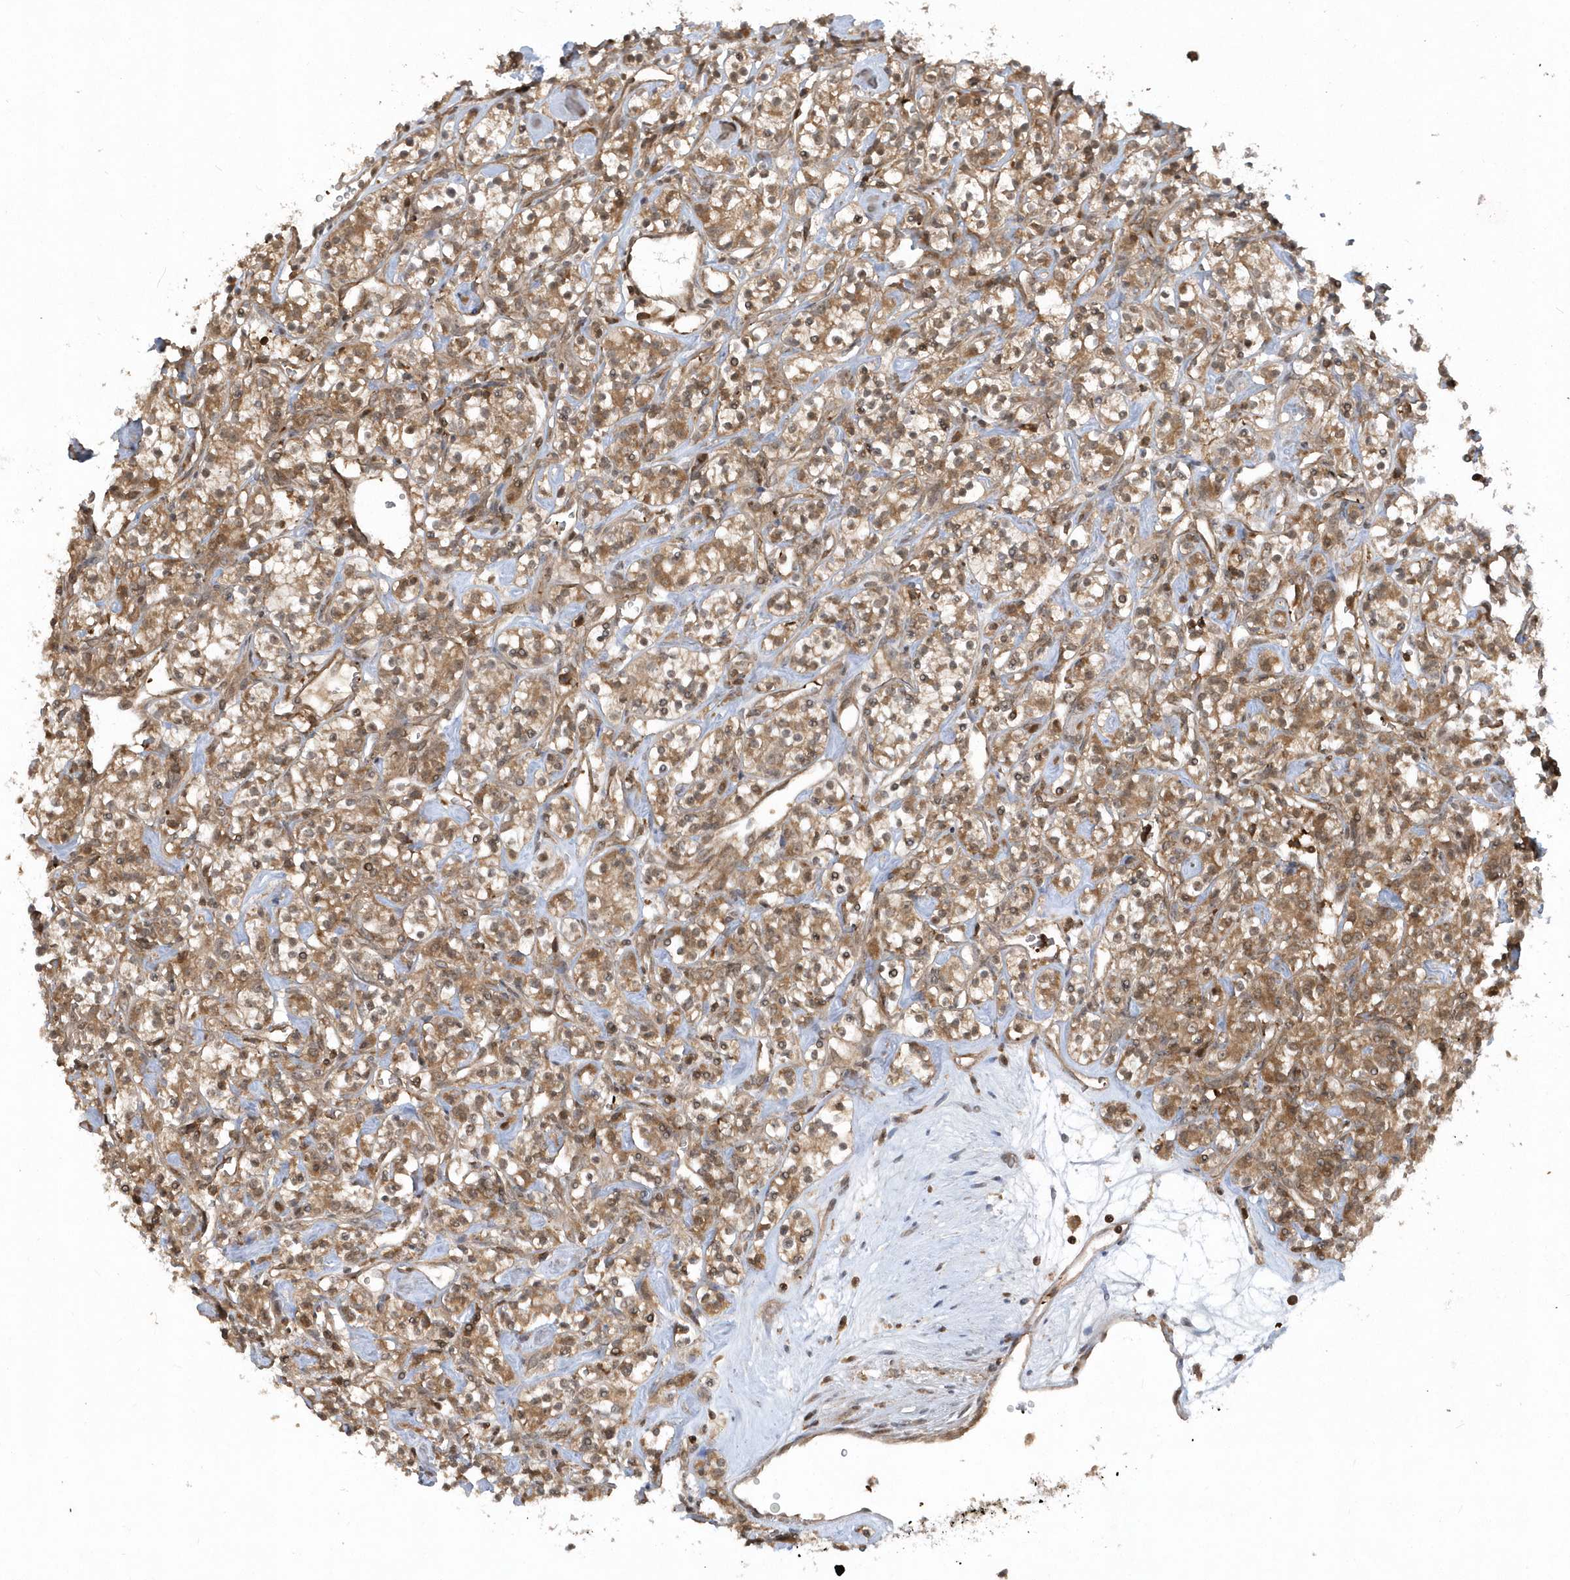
{"staining": {"intensity": "moderate", "quantity": ">75%", "location": "cytoplasmic/membranous"}, "tissue": "renal cancer", "cell_type": "Tumor cells", "image_type": "cancer", "snomed": [{"axis": "morphology", "description": "Adenocarcinoma, NOS"}, {"axis": "topography", "description": "Kidney"}], "caption": "High-magnification brightfield microscopy of adenocarcinoma (renal) stained with DAB (brown) and counterstained with hematoxylin (blue). tumor cells exhibit moderate cytoplasmic/membranous expression is seen in about>75% of cells.", "gene": "ACYP1", "patient": {"sex": "male", "age": 77}}